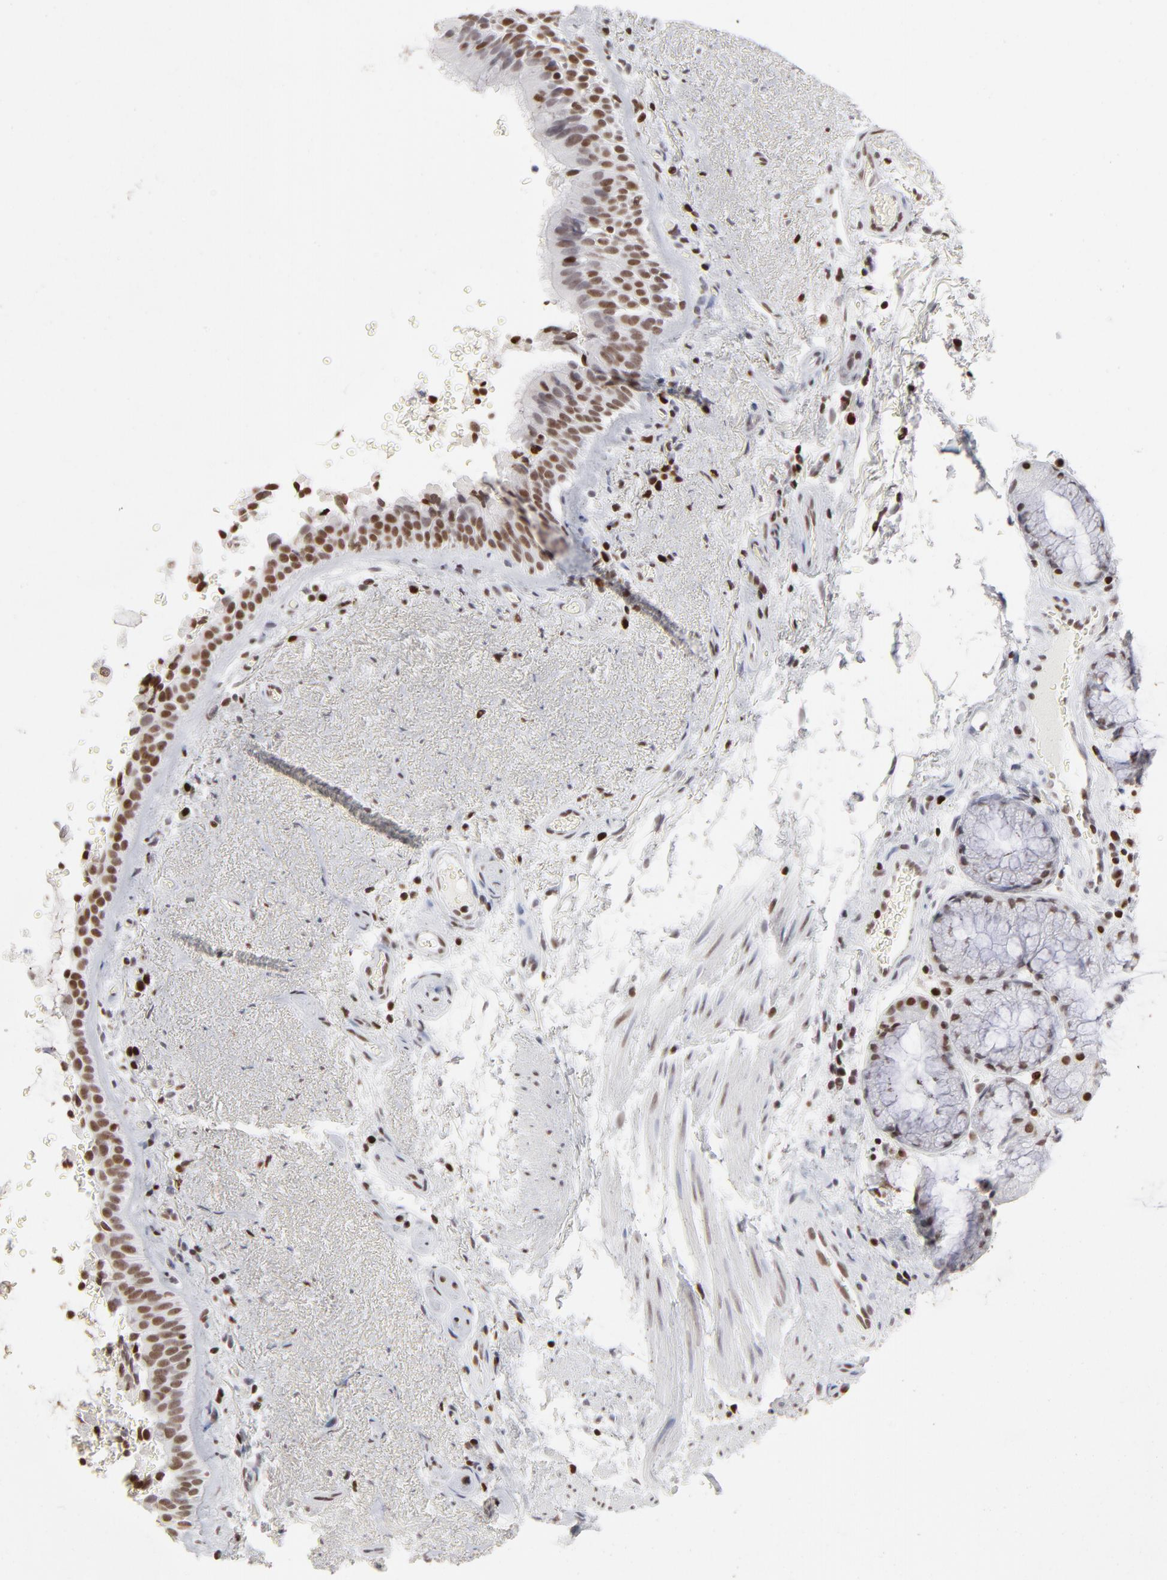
{"staining": {"intensity": "strong", "quantity": ">75%", "location": "nuclear"}, "tissue": "bronchus", "cell_type": "Respiratory epithelial cells", "image_type": "normal", "snomed": [{"axis": "morphology", "description": "Normal tissue, NOS"}, {"axis": "topography", "description": "Bronchus"}], "caption": "Normal bronchus demonstrates strong nuclear expression in approximately >75% of respiratory epithelial cells, visualized by immunohistochemistry. (Stains: DAB in brown, nuclei in blue, Microscopy: brightfield microscopy at high magnification).", "gene": "PARP1", "patient": {"sex": "female", "age": 54}}